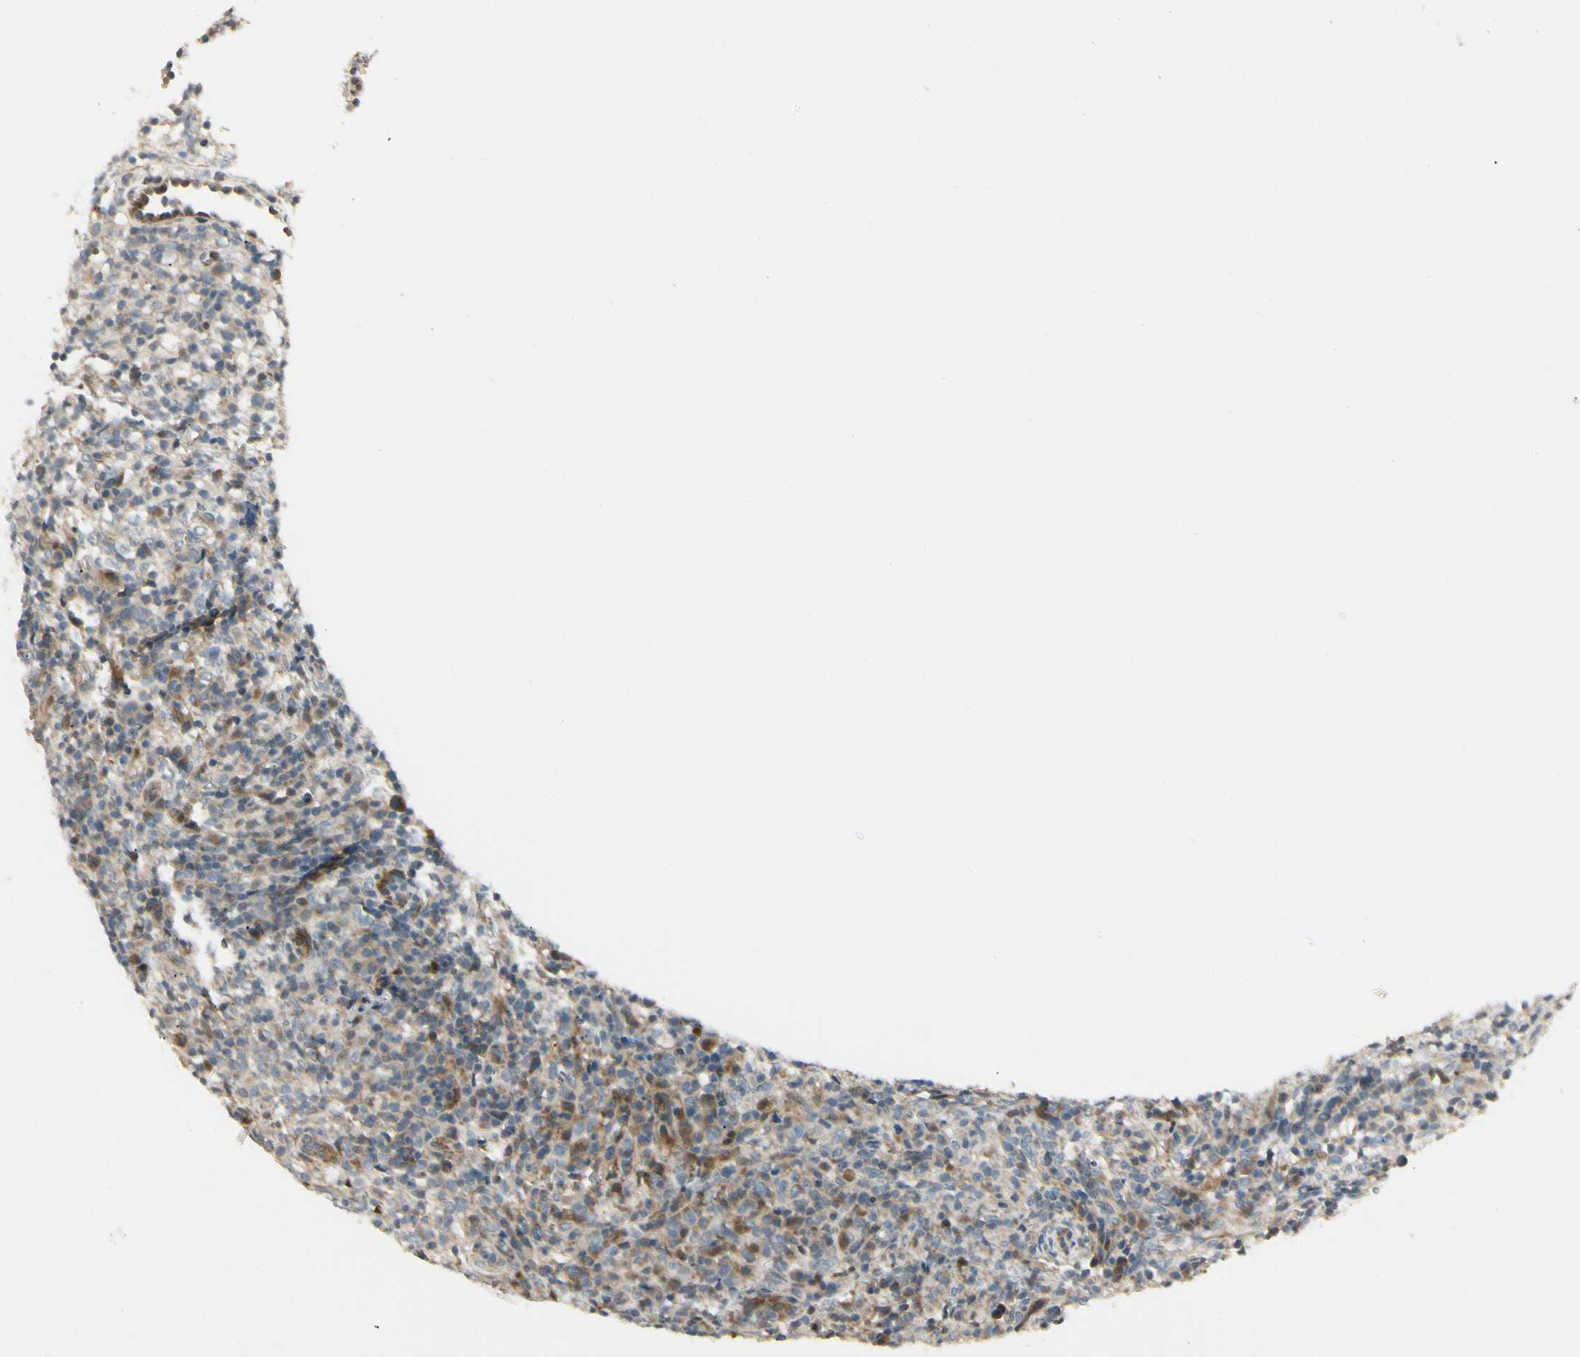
{"staining": {"intensity": "weak", "quantity": "25%-75%", "location": "cytoplasmic/membranous"}, "tissue": "lymphoma", "cell_type": "Tumor cells", "image_type": "cancer", "snomed": [{"axis": "morphology", "description": "Malignant lymphoma, non-Hodgkin's type, High grade"}, {"axis": "topography", "description": "Lymph node"}], "caption": "This photomicrograph reveals IHC staining of human malignant lymphoma, non-Hodgkin's type (high-grade), with low weak cytoplasmic/membranous staining in about 25%-75% of tumor cells.", "gene": "P4HA3", "patient": {"sex": "female", "age": 76}}